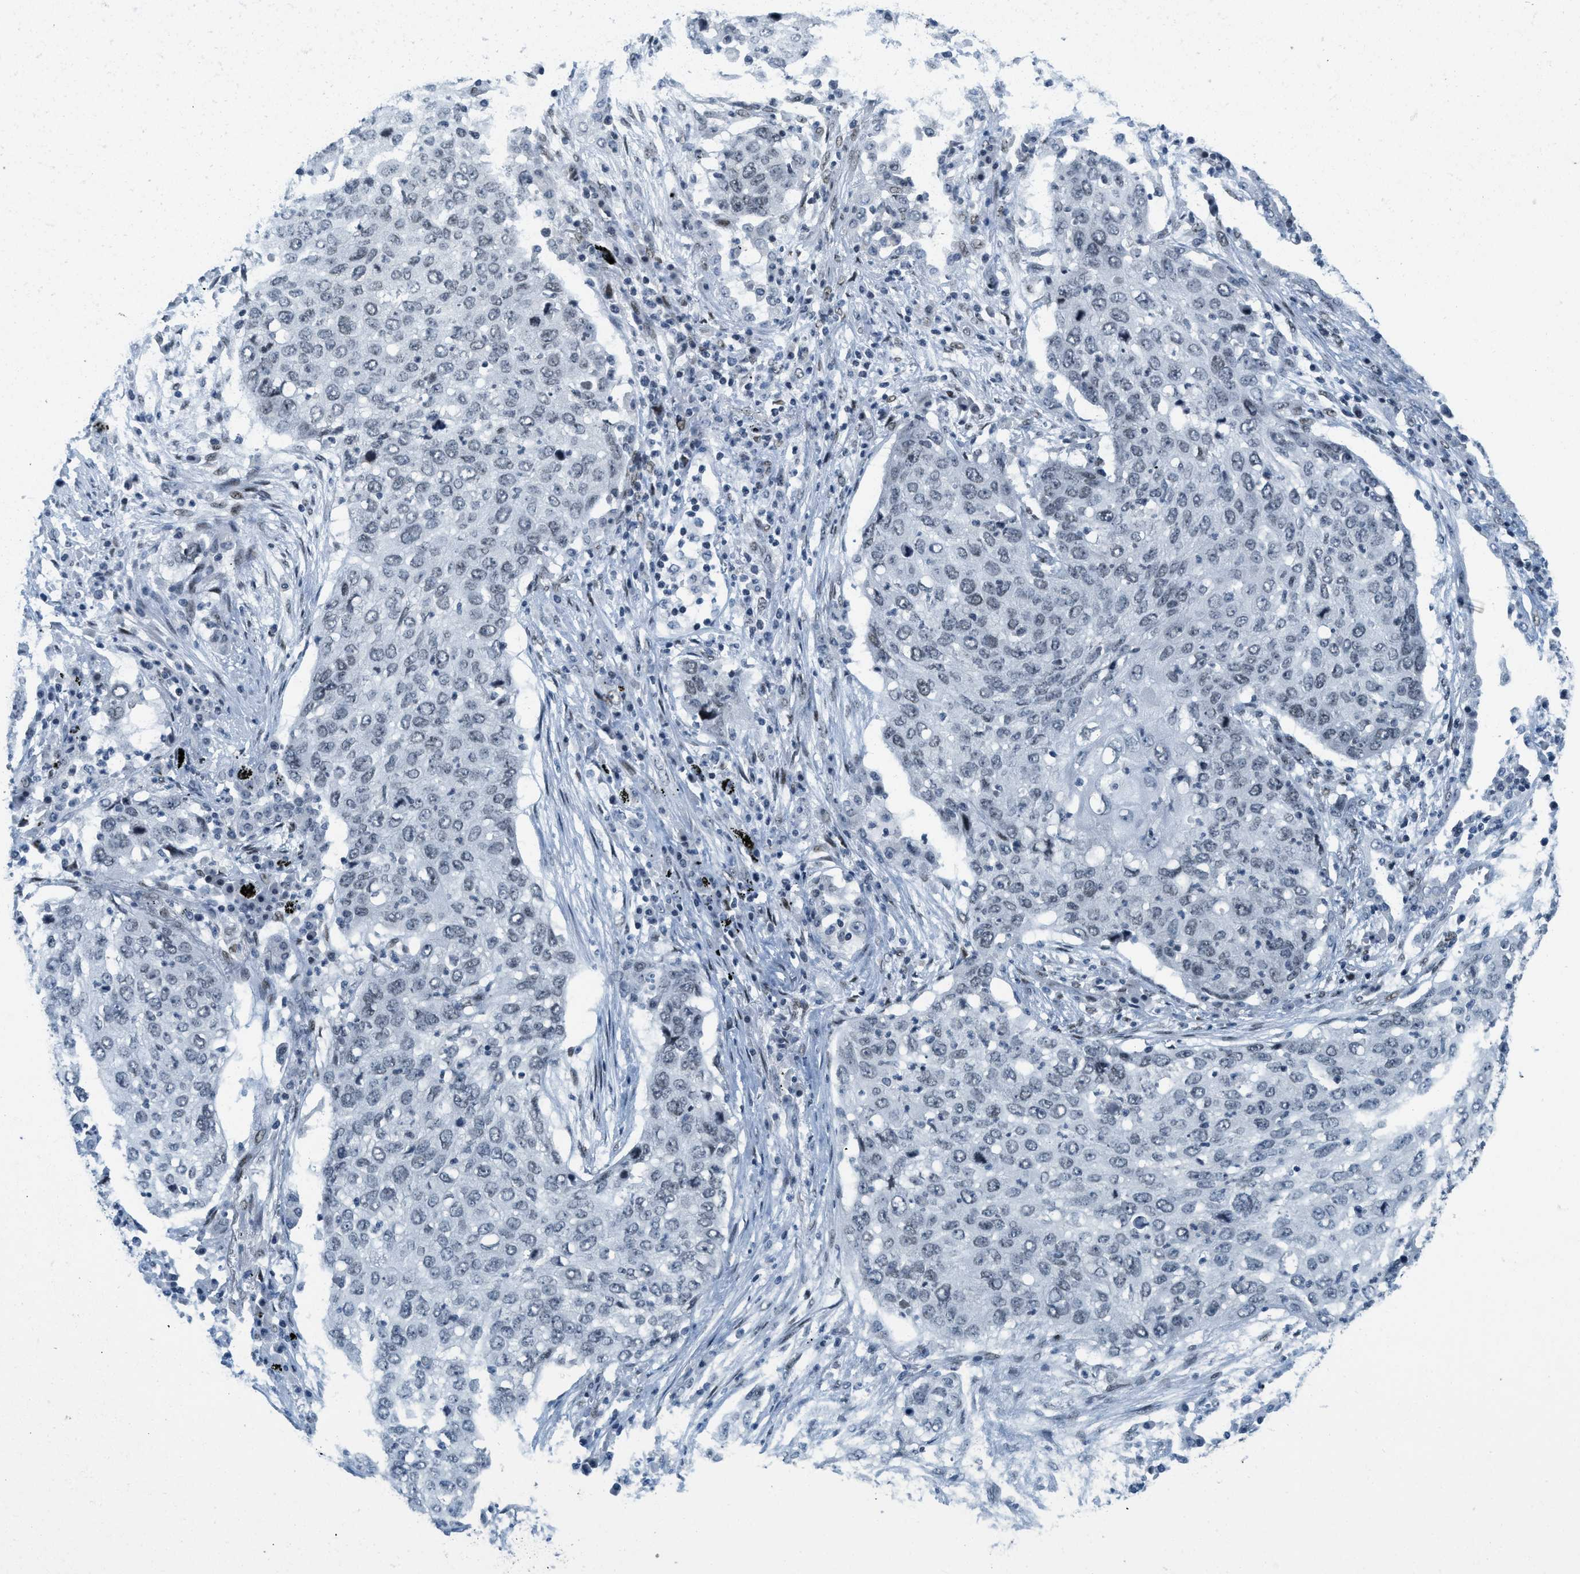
{"staining": {"intensity": "negative", "quantity": "none", "location": "none"}, "tissue": "lung cancer", "cell_type": "Tumor cells", "image_type": "cancer", "snomed": [{"axis": "morphology", "description": "Squamous cell carcinoma, NOS"}, {"axis": "topography", "description": "Lung"}], "caption": "High magnification brightfield microscopy of squamous cell carcinoma (lung) stained with DAB (3,3'-diaminobenzidine) (brown) and counterstained with hematoxylin (blue): tumor cells show no significant positivity.", "gene": "PBX1", "patient": {"sex": "female", "age": 63}}